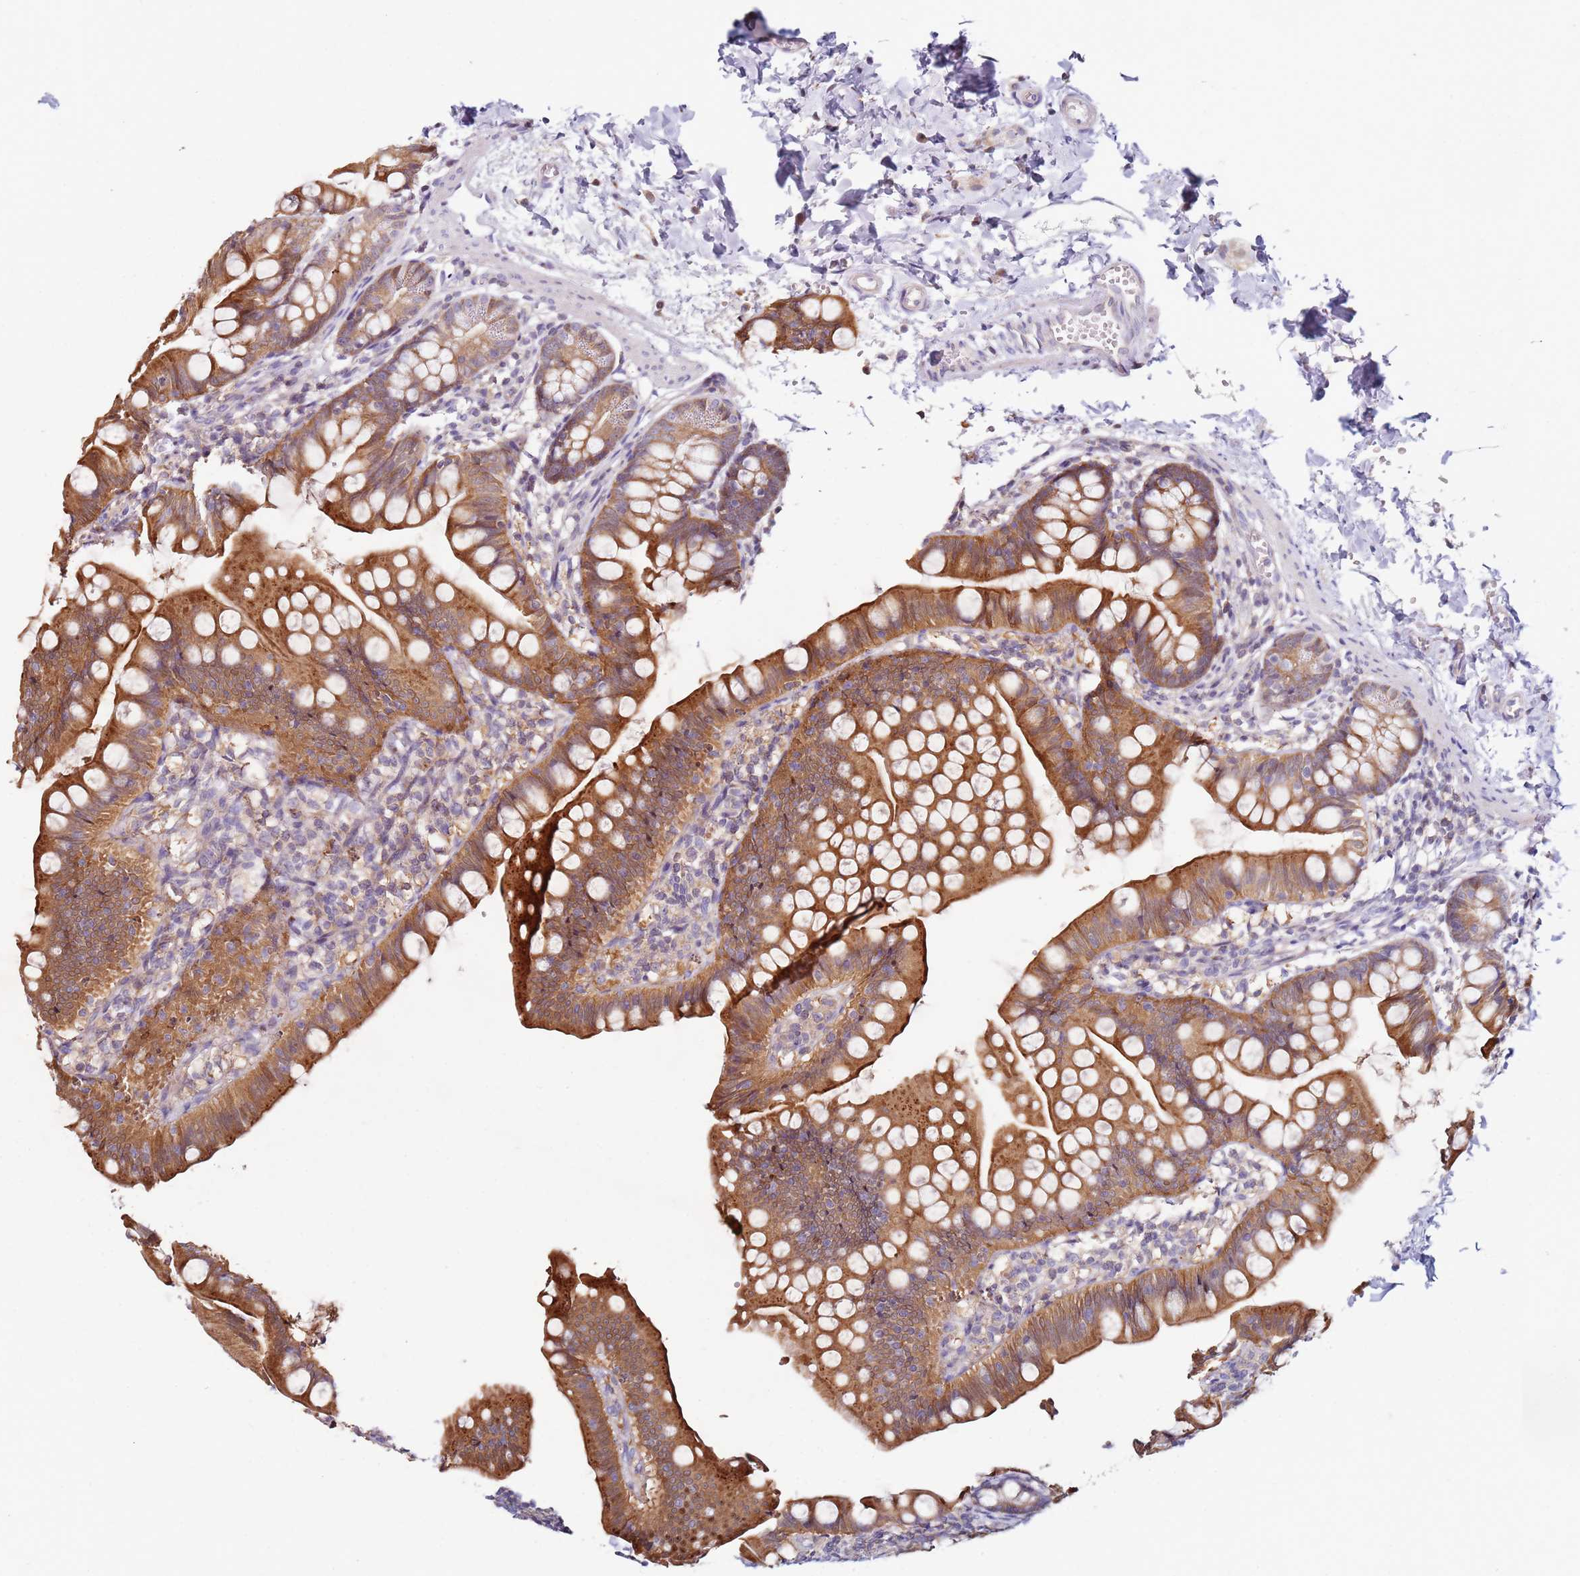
{"staining": {"intensity": "strong", "quantity": ">75%", "location": "cytoplasmic/membranous"}, "tissue": "small intestine", "cell_type": "Glandular cells", "image_type": "normal", "snomed": [{"axis": "morphology", "description": "Normal tissue, NOS"}, {"axis": "topography", "description": "Small intestine"}], "caption": "DAB (3,3'-diaminobenzidine) immunohistochemical staining of unremarkable small intestine shows strong cytoplasmic/membranous protein expression in approximately >75% of glandular cells.", "gene": "CNOT9", "patient": {"sex": "male", "age": 7}}